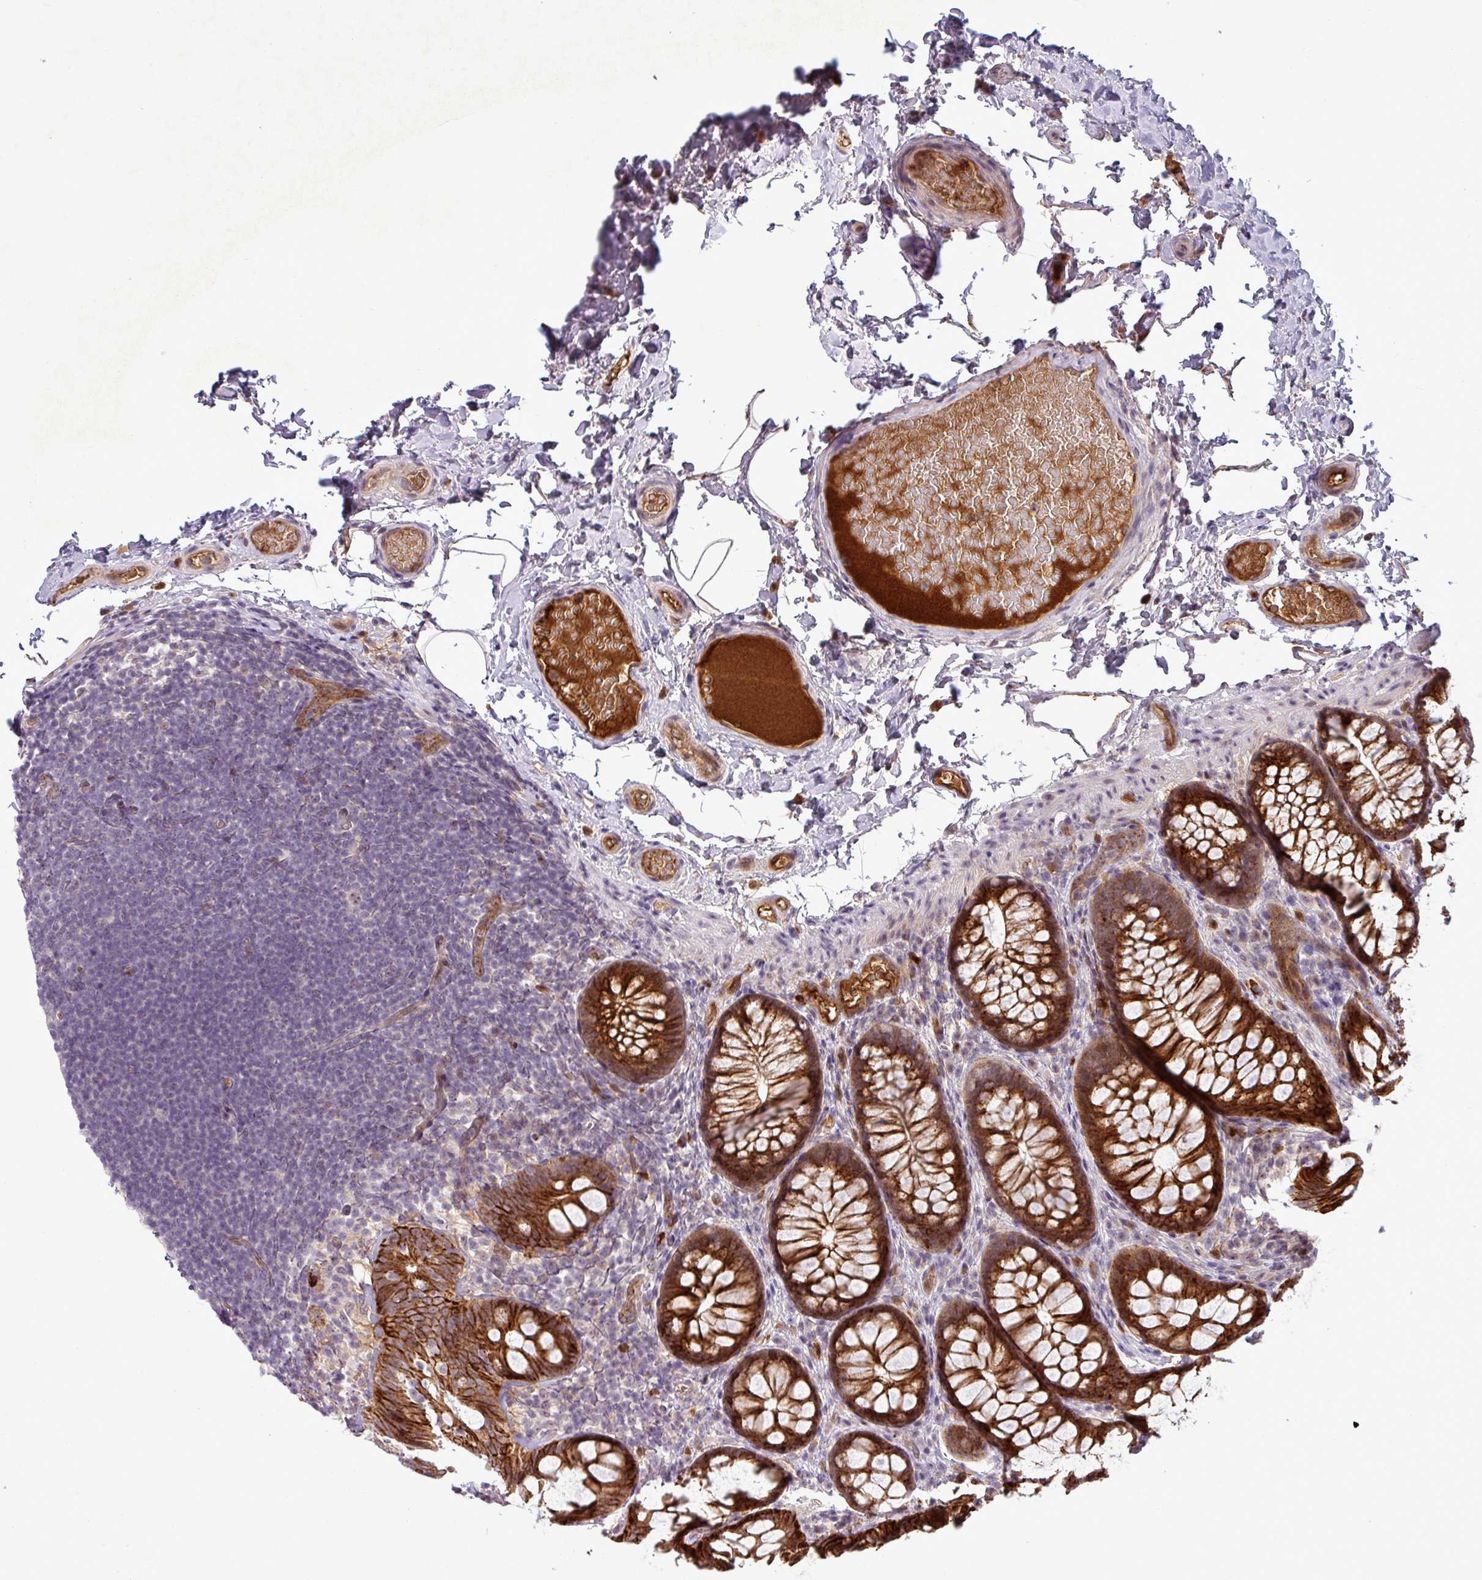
{"staining": {"intensity": "weak", "quantity": "<25%", "location": "cytoplasmic/membranous"}, "tissue": "colon", "cell_type": "Endothelial cells", "image_type": "normal", "snomed": [{"axis": "morphology", "description": "Normal tissue, NOS"}, {"axis": "topography", "description": "Colon"}], "caption": "Immunohistochemistry (IHC) photomicrograph of normal human colon stained for a protein (brown), which reveals no expression in endothelial cells.", "gene": "PCDH1", "patient": {"sex": "male", "age": 46}}